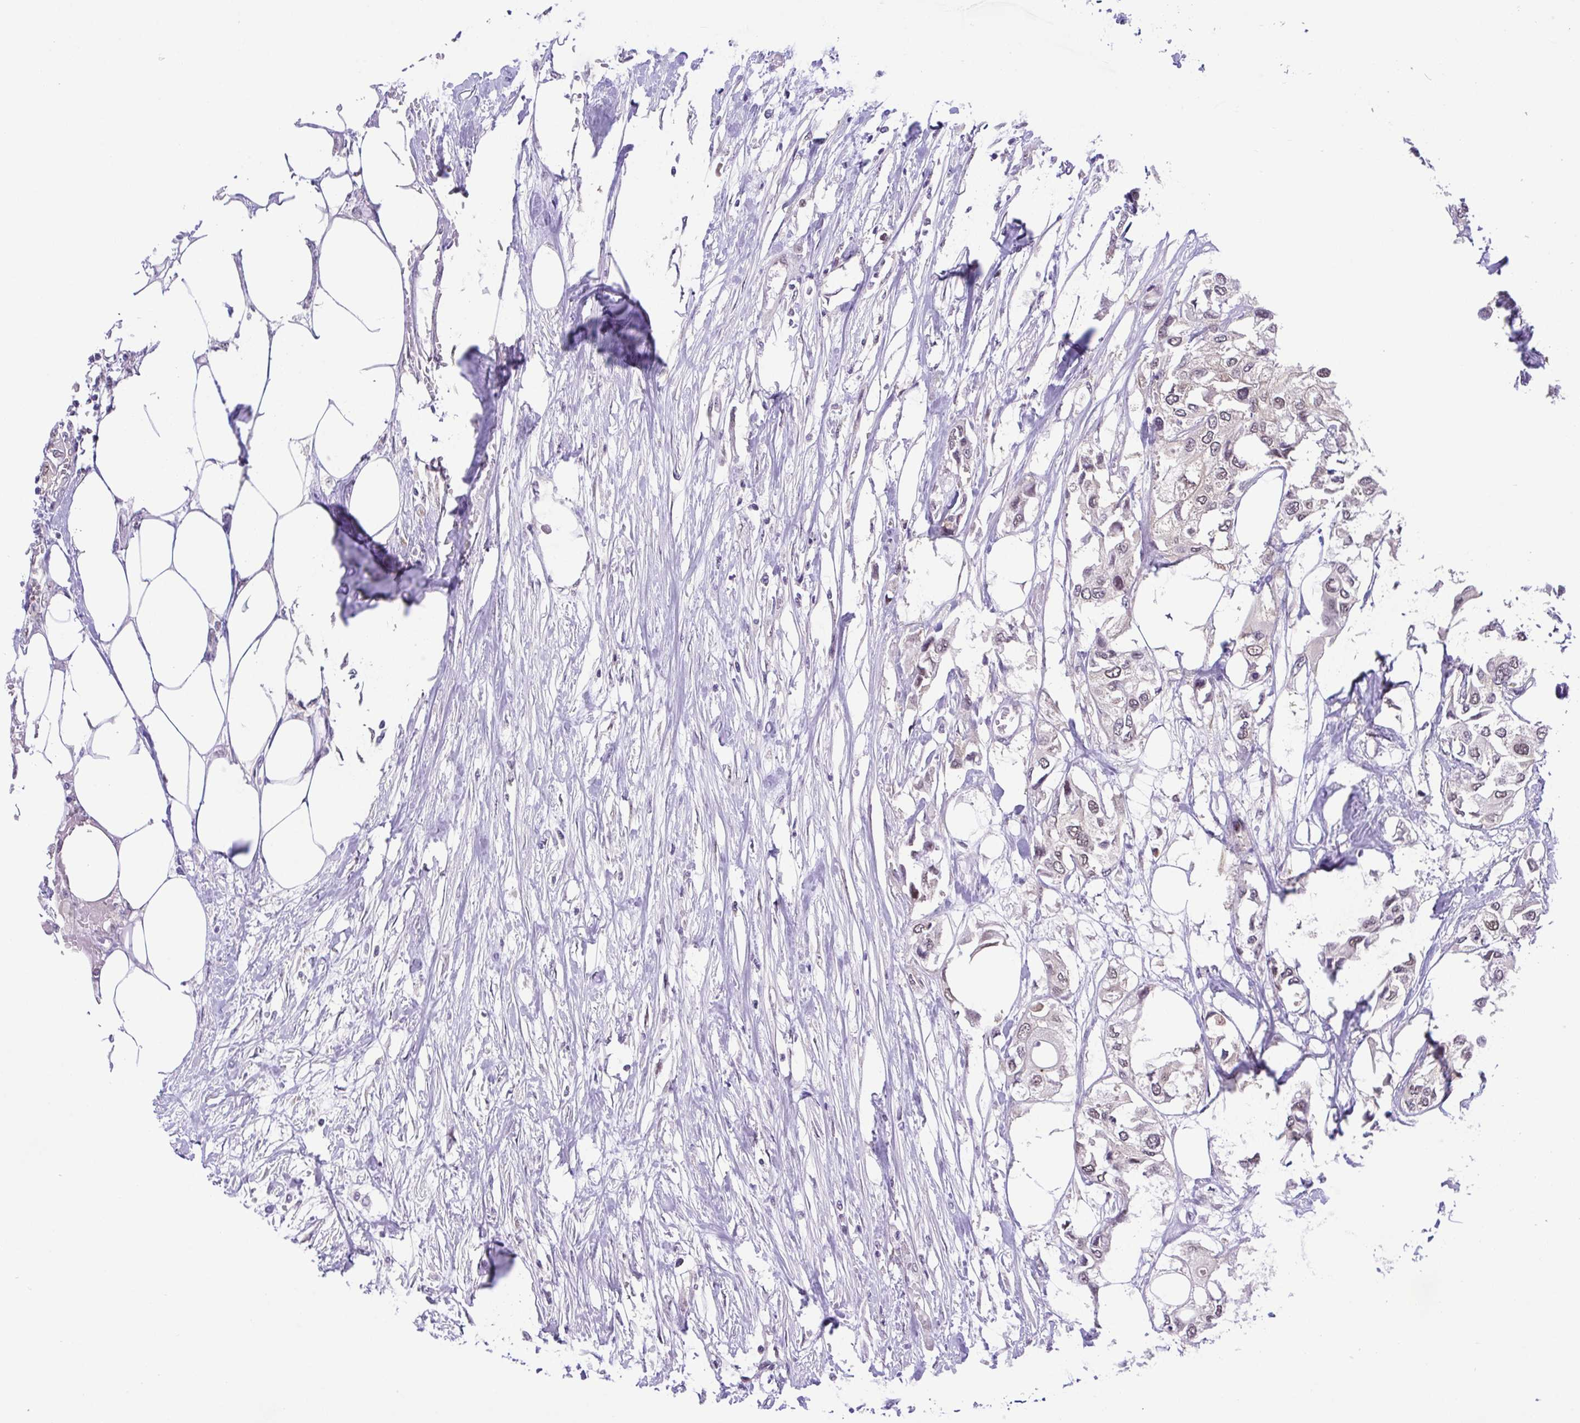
{"staining": {"intensity": "weak", "quantity": "25%-75%", "location": "nuclear"}, "tissue": "urothelial cancer", "cell_type": "Tumor cells", "image_type": "cancer", "snomed": [{"axis": "morphology", "description": "Urothelial carcinoma, High grade"}, {"axis": "topography", "description": "Urinary bladder"}], "caption": "Urothelial carcinoma (high-grade) tissue displays weak nuclear positivity in approximately 25%-75% of tumor cells", "gene": "ZNF444", "patient": {"sex": "male", "age": 64}}